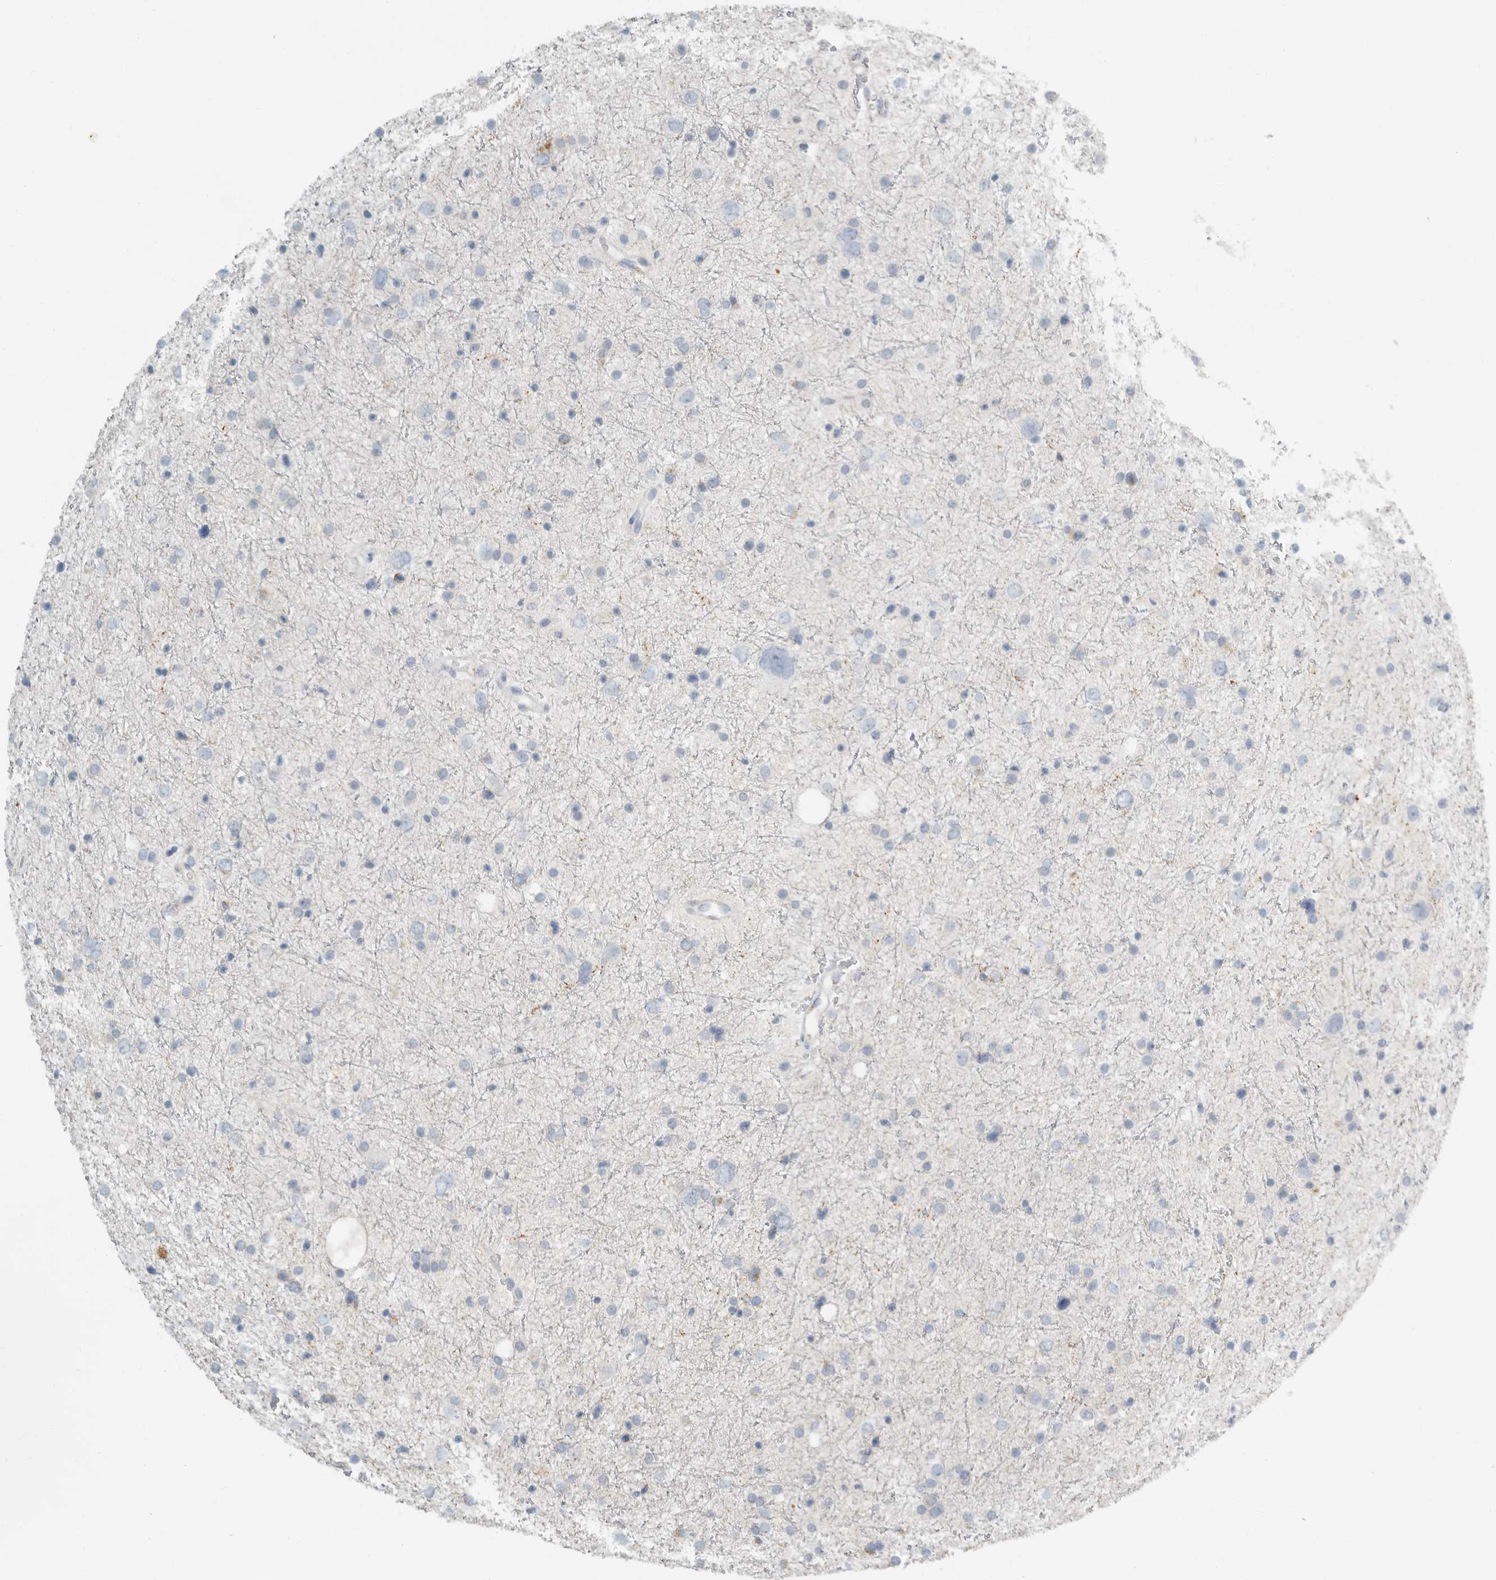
{"staining": {"intensity": "negative", "quantity": "none", "location": "none"}, "tissue": "glioma", "cell_type": "Tumor cells", "image_type": "cancer", "snomed": [{"axis": "morphology", "description": "Glioma, malignant, Low grade"}, {"axis": "topography", "description": "Brain"}], "caption": "This is an immunohistochemistry photomicrograph of human glioma. There is no expression in tumor cells.", "gene": "PAM", "patient": {"sex": "female", "age": 37}}